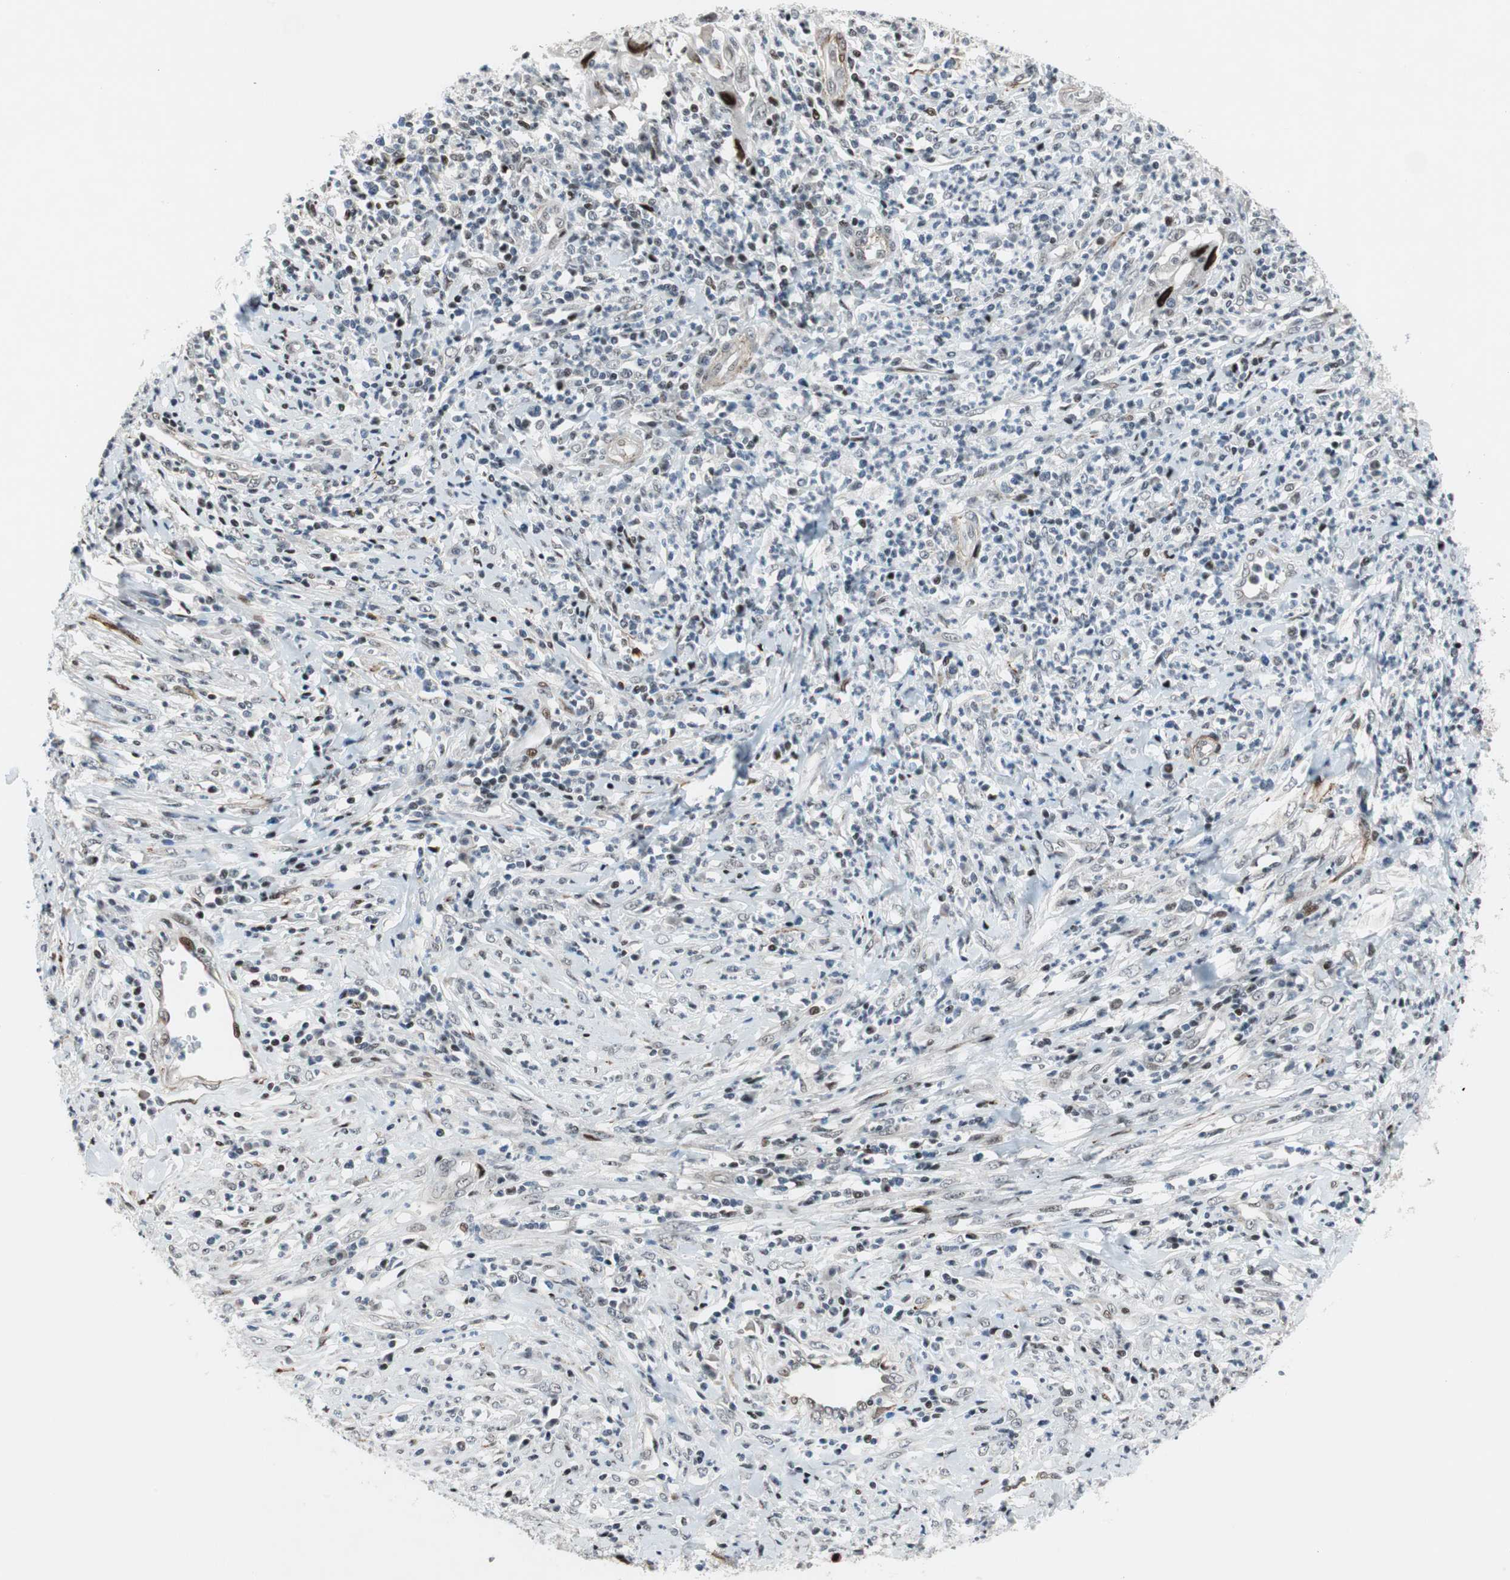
{"staining": {"intensity": "strong", "quantity": "<25%", "location": "nuclear"}, "tissue": "cervical cancer", "cell_type": "Tumor cells", "image_type": "cancer", "snomed": [{"axis": "morphology", "description": "Squamous cell carcinoma, NOS"}, {"axis": "topography", "description": "Cervix"}], "caption": "Squamous cell carcinoma (cervical) stained with IHC reveals strong nuclear staining in about <25% of tumor cells. The staining was performed using DAB (3,3'-diaminobenzidine), with brown indicating positive protein expression. Nuclei are stained blue with hematoxylin.", "gene": "FBXO44", "patient": {"sex": "female", "age": 32}}